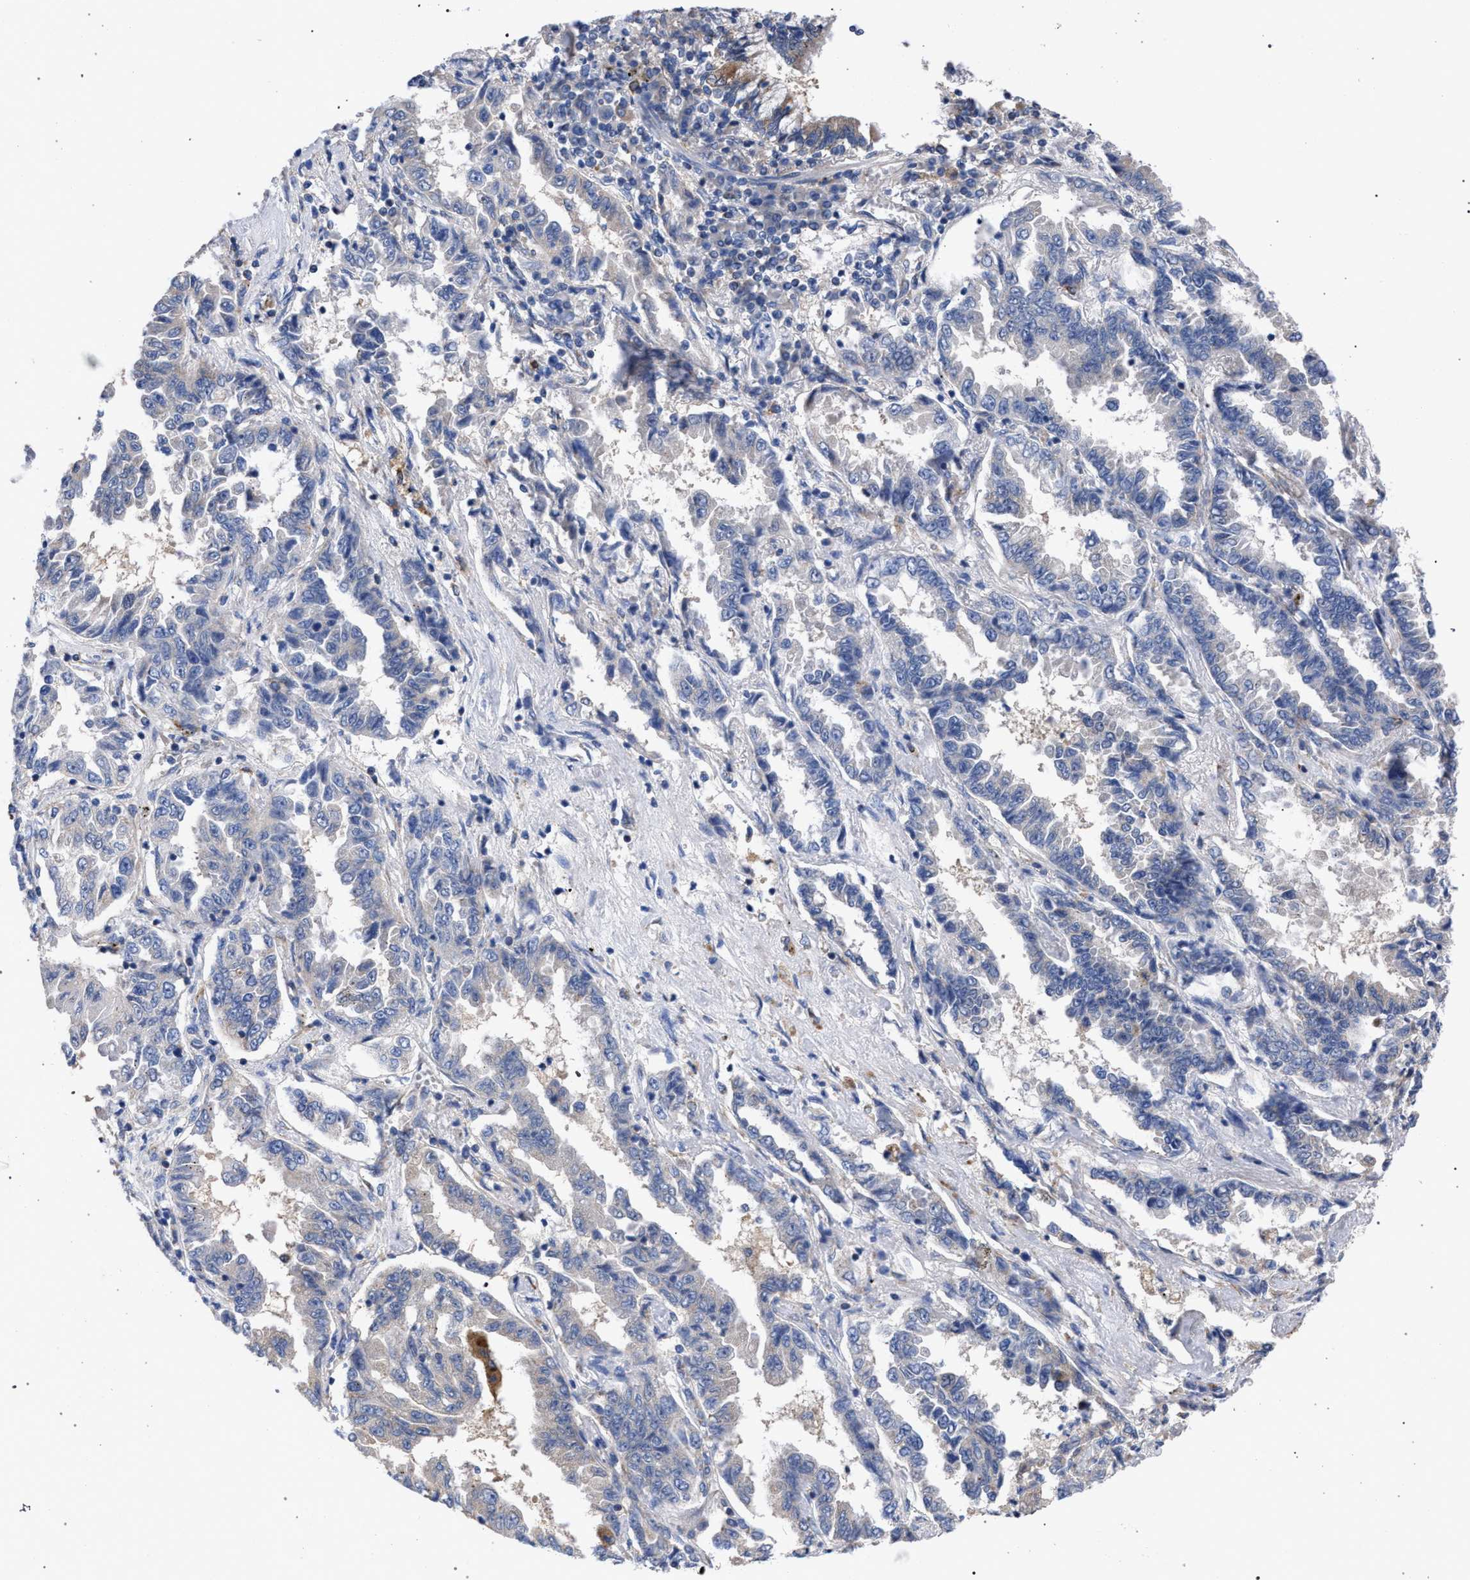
{"staining": {"intensity": "weak", "quantity": "<25%", "location": "cytoplasmic/membranous"}, "tissue": "lung cancer", "cell_type": "Tumor cells", "image_type": "cancer", "snomed": [{"axis": "morphology", "description": "Adenocarcinoma, NOS"}, {"axis": "topography", "description": "Lung"}], "caption": "The micrograph reveals no significant staining in tumor cells of lung cancer.", "gene": "GMPR", "patient": {"sex": "female", "age": 51}}